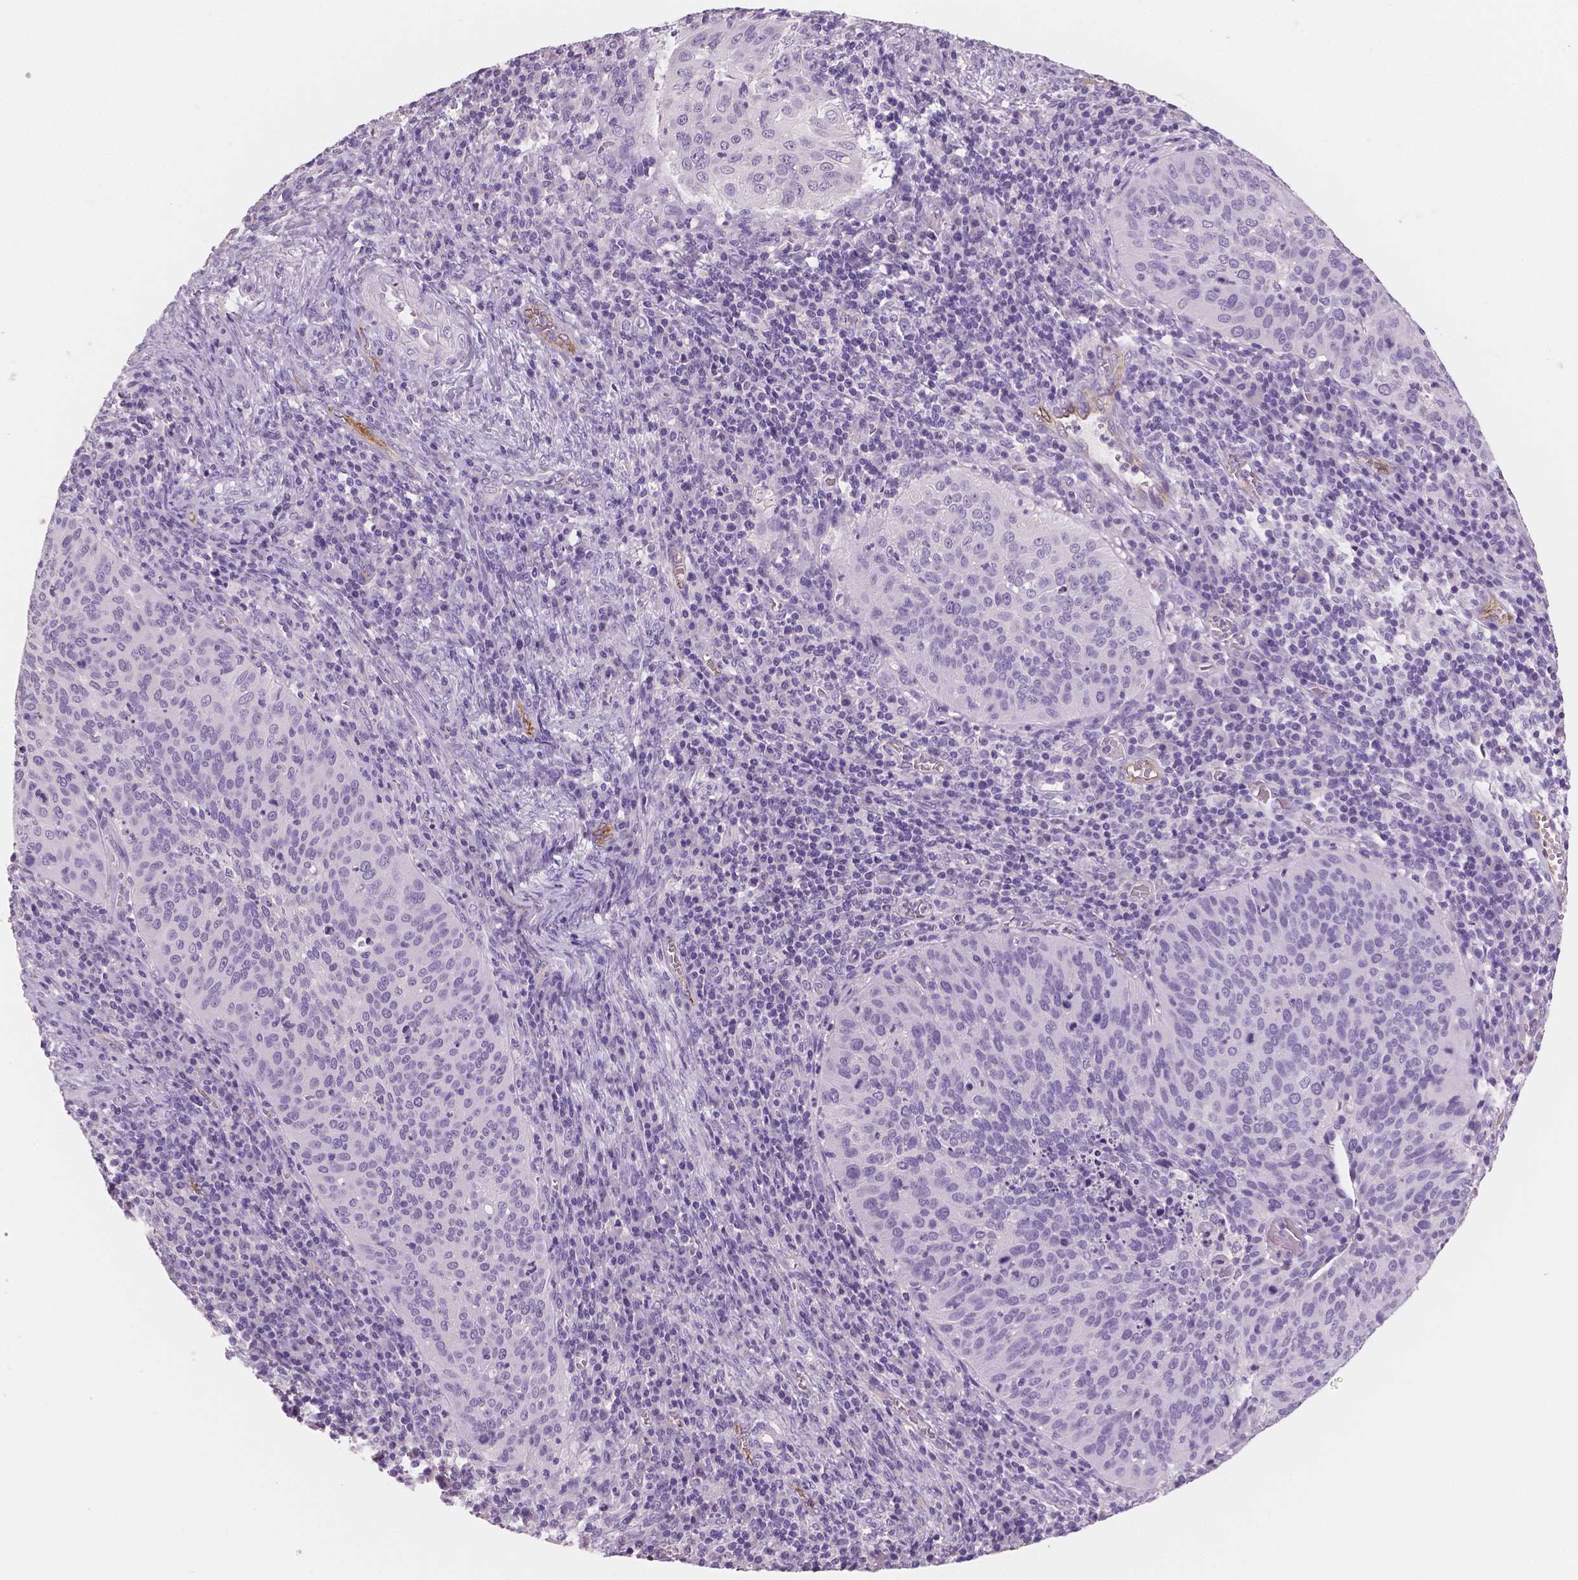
{"staining": {"intensity": "negative", "quantity": "none", "location": "none"}, "tissue": "cervical cancer", "cell_type": "Tumor cells", "image_type": "cancer", "snomed": [{"axis": "morphology", "description": "Squamous cell carcinoma, NOS"}, {"axis": "topography", "description": "Cervix"}], "caption": "Squamous cell carcinoma (cervical) stained for a protein using immunohistochemistry demonstrates no staining tumor cells.", "gene": "TSPAN7", "patient": {"sex": "female", "age": 39}}